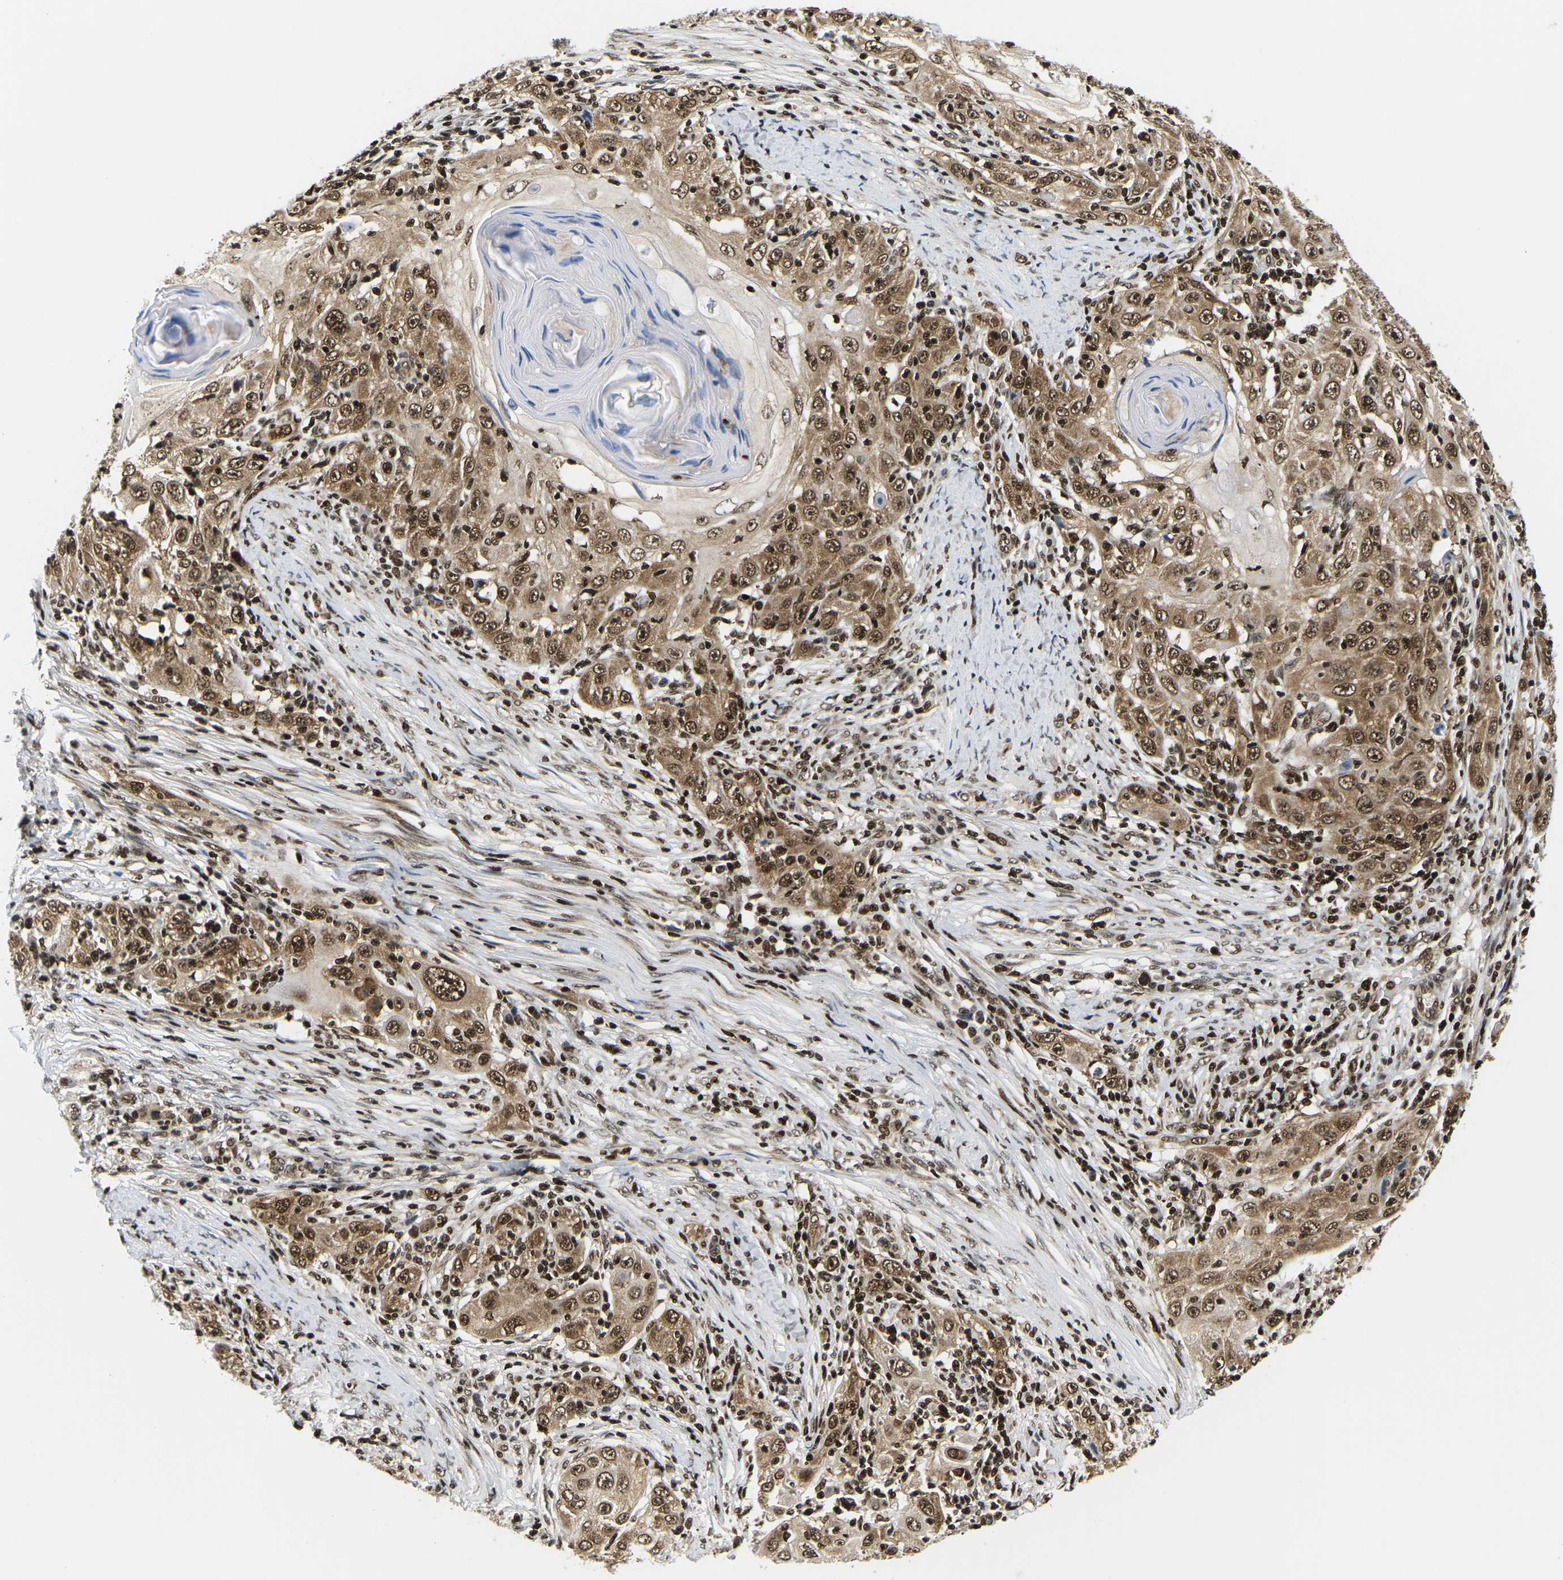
{"staining": {"intensity": "moderate", "quantity": ">75%", "location": "cytoplasmic/membranous,nuclear"}, "tissue": "skin cancer", "cell_type": "Tumor cells", "image_type": "cancer", "snomed": [{"axis": "morphology", "description": "Squamous cell carcinoma, NOS"}, {"axis": "topography", "description": "Skin"}], "caption": "High-magnification brightfield microscopy of skin cancer (squamous cell carcinoma) stained with DAB (3,3'-diaminobenzidine) (brown) and counterstained with hematoxylin (blue). tumor cells exhibit moderate cytoplasmic/membranous and nuclear staining is appreciated in approximately>75% of cells.", "gene": "CELF1", "patient": {"sex": "female", "age": 88}}